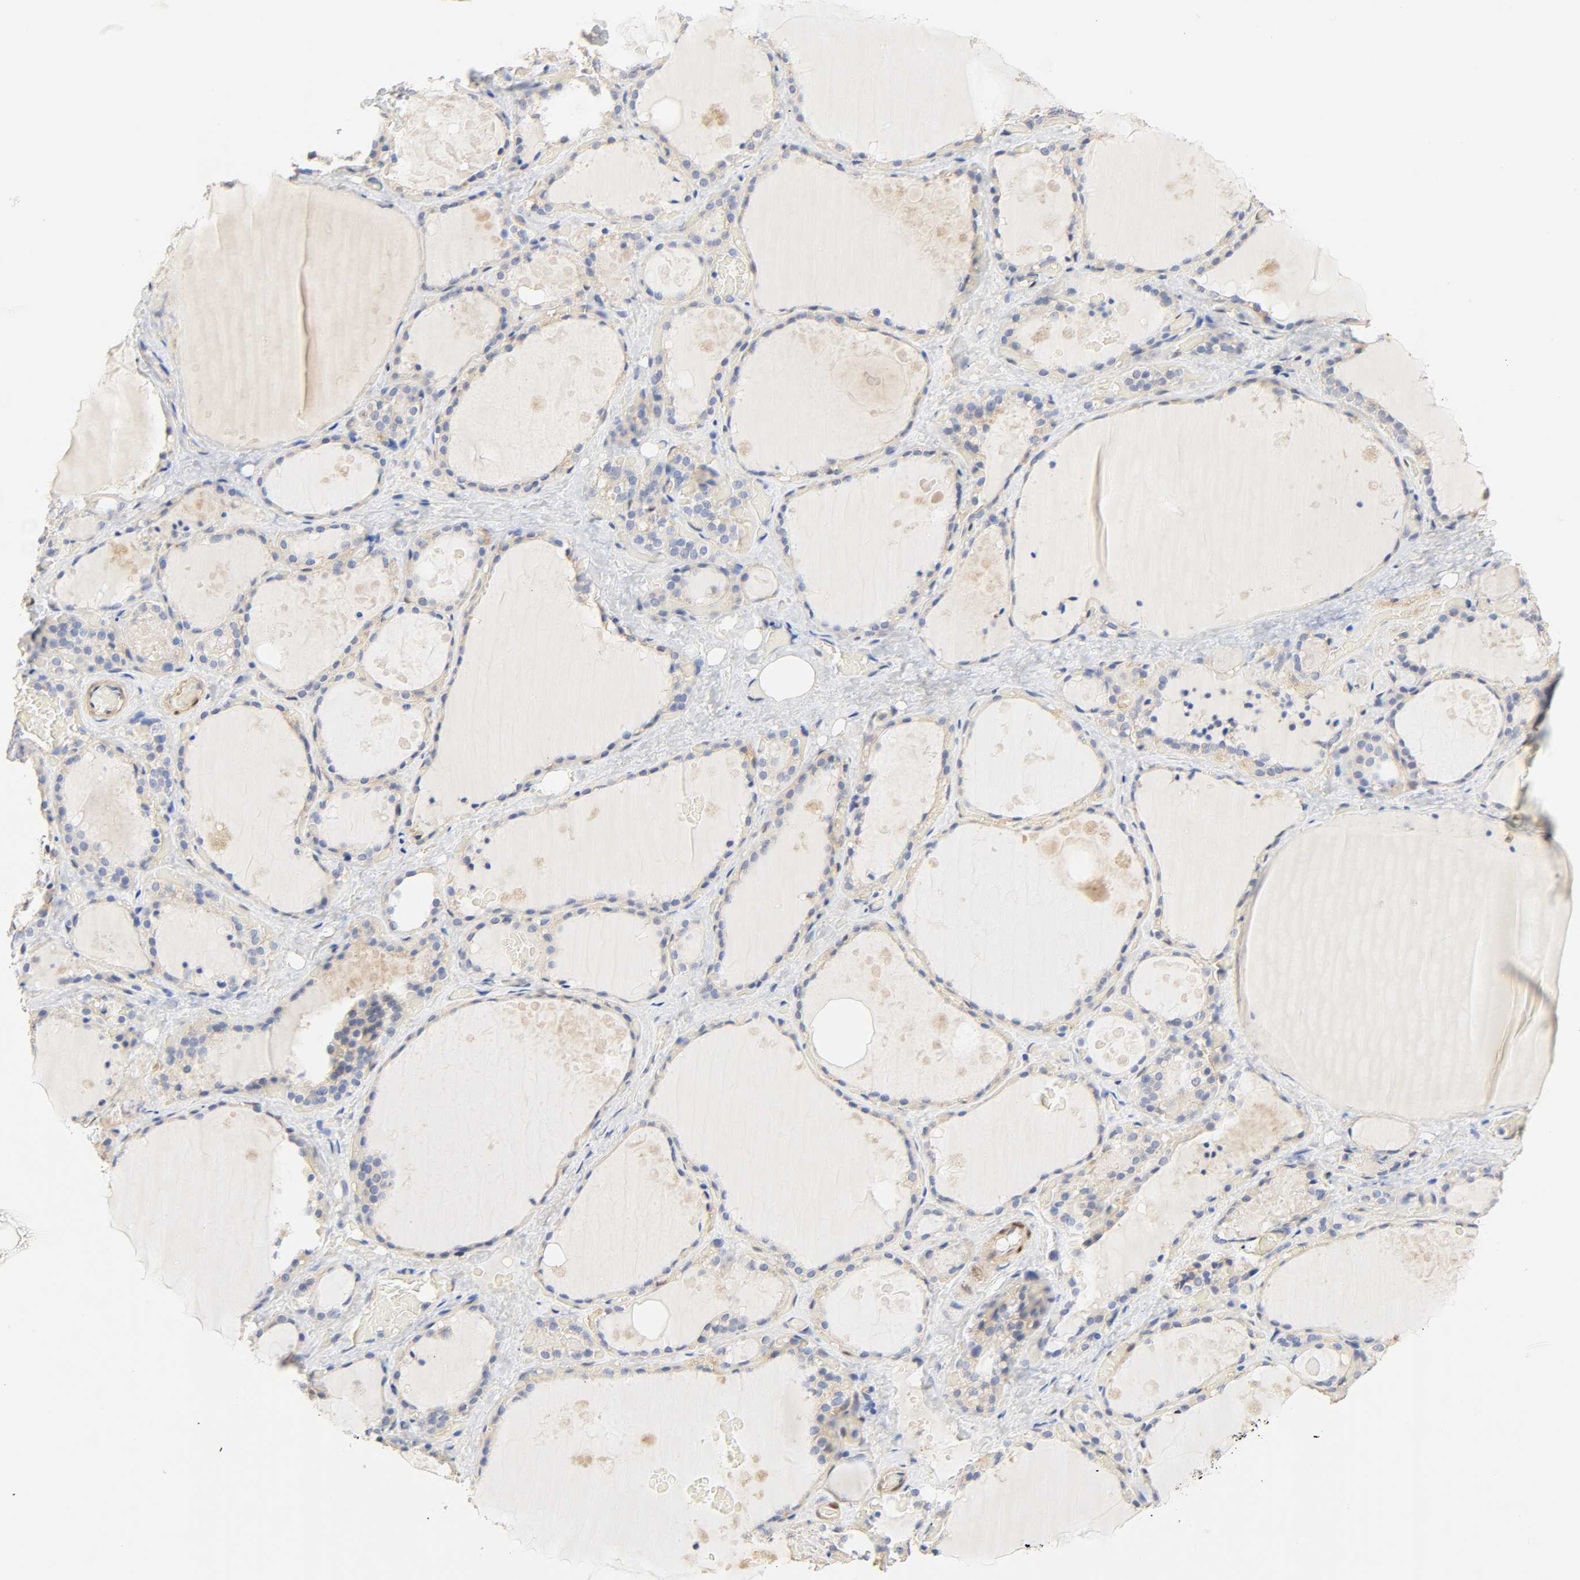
{"staining": {"intensity": "negative", "quantity": "none", "location": "none"}, "tissue": "thyroid gland", "cell_type": "Glandular cells", "image_type": "normal", "snomed": [{"axis": "morphology", "description": "Normal tissue, NOS"}, {"axis": "topography", "description": "Thyroid gland"}], "caption": "Immunohistochemistry (IHC) histopathology image of unremarkable thyroid gland stained for a protein (brown), which displays no positivity in glandular cells.", "gene": "BORCS8", "patient": {"sex": "male", "age": 61}}